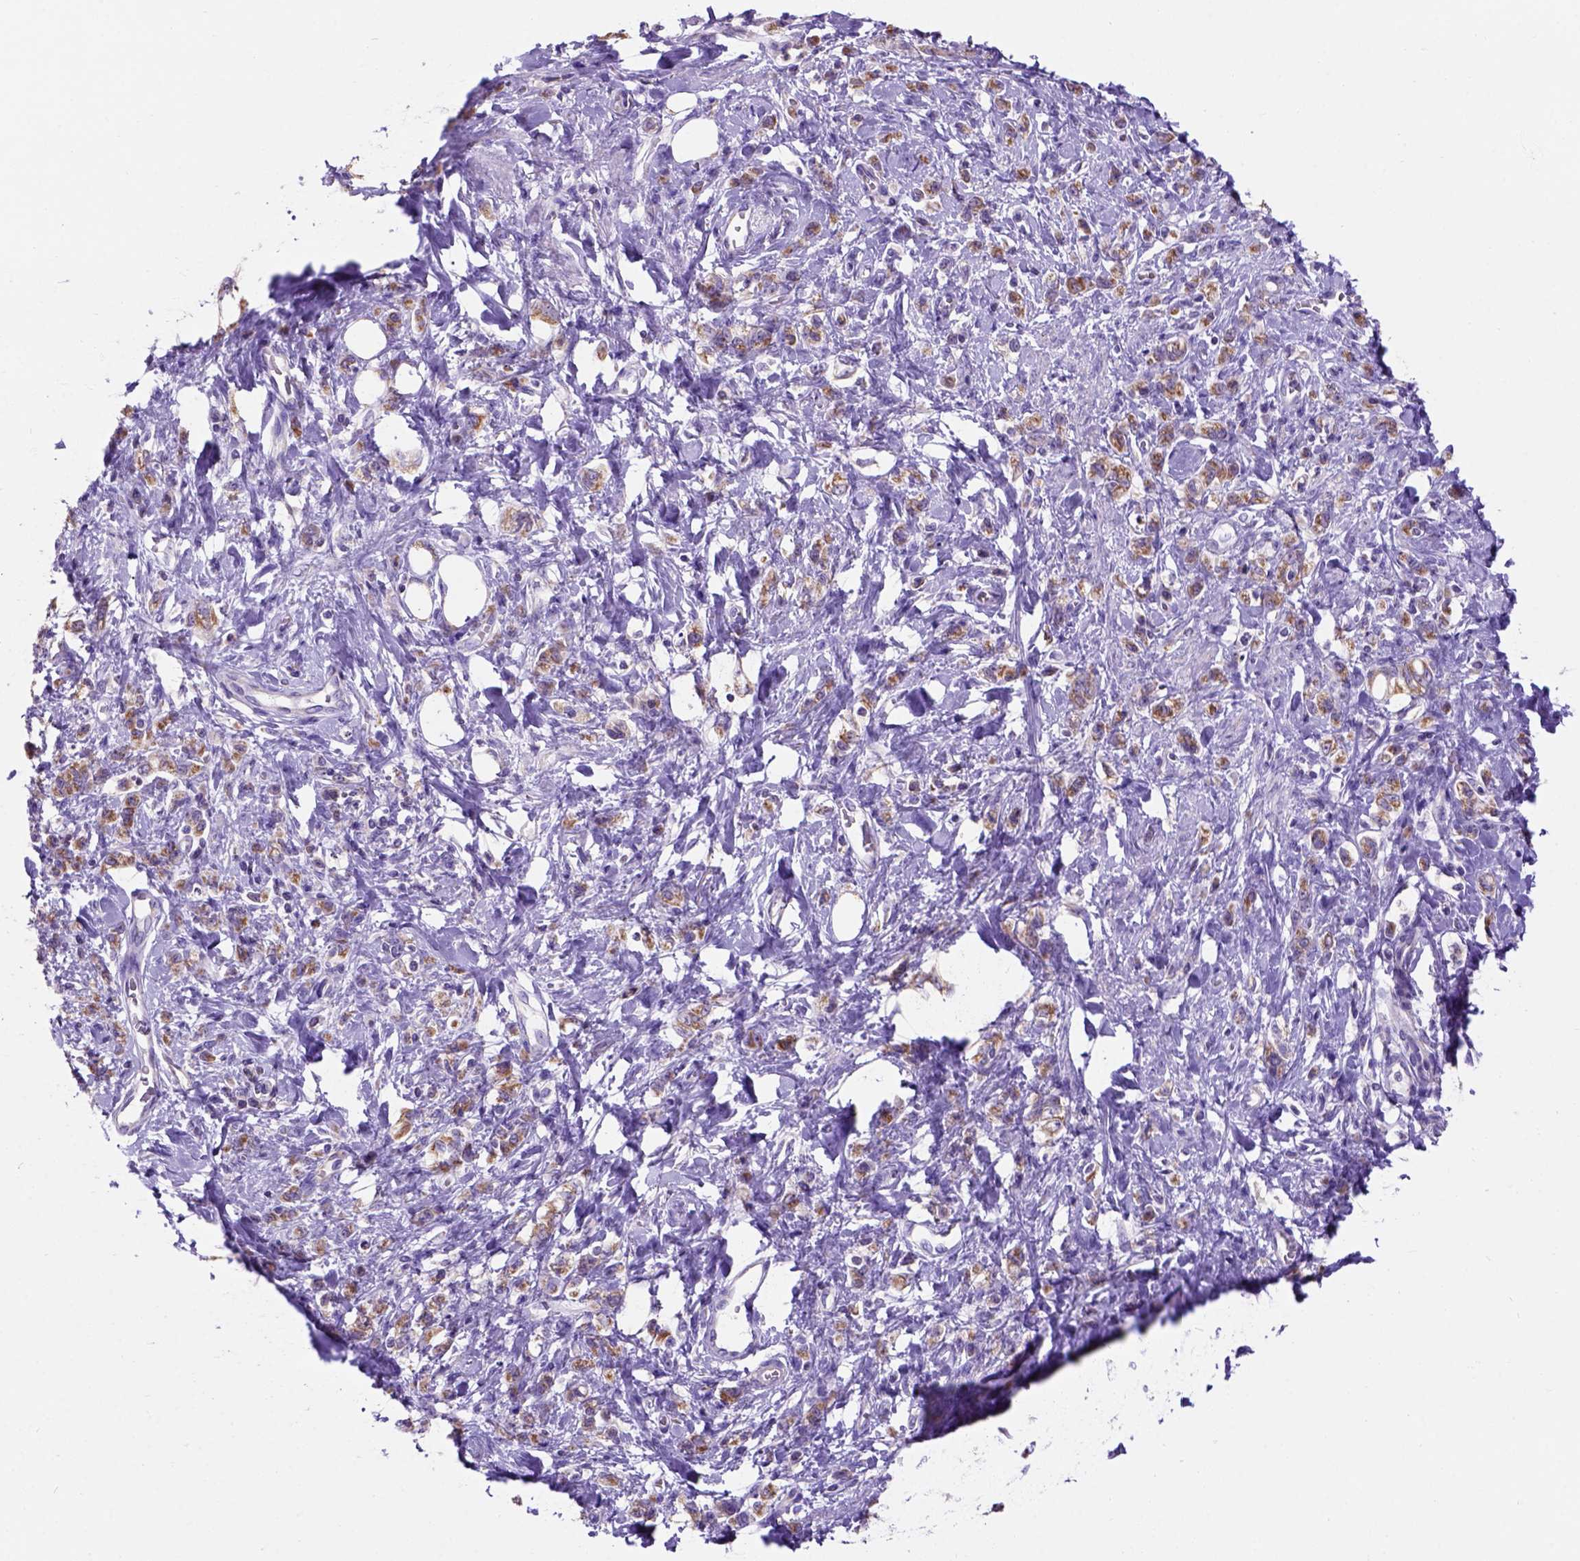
{"staining": {"intensity": "moderate", "quantity": ">75%", "location": "cytoplasmic/membranous"}, "tissue": "stomach cancer", "cell_type": "Tumor cells", "image_type": "cancer", "snomed": [{"axis": "morphology", "description": "Adenocarcinoma, NOS"}, {"axis": "topography", "description": "Stomach"}], "caption": "Immunohistochemical staining of stomach cancer (adenocarcinoma) demonstrates medium levels of moderate cytoplasmic/membranous positivity in approximately >75% of tumor cells. Immunohistochemistry stains the protein in brown and the nuclei are stained blue.", "gene": "L2HGDH", "patient": {"sex": "male", "age": 77}}